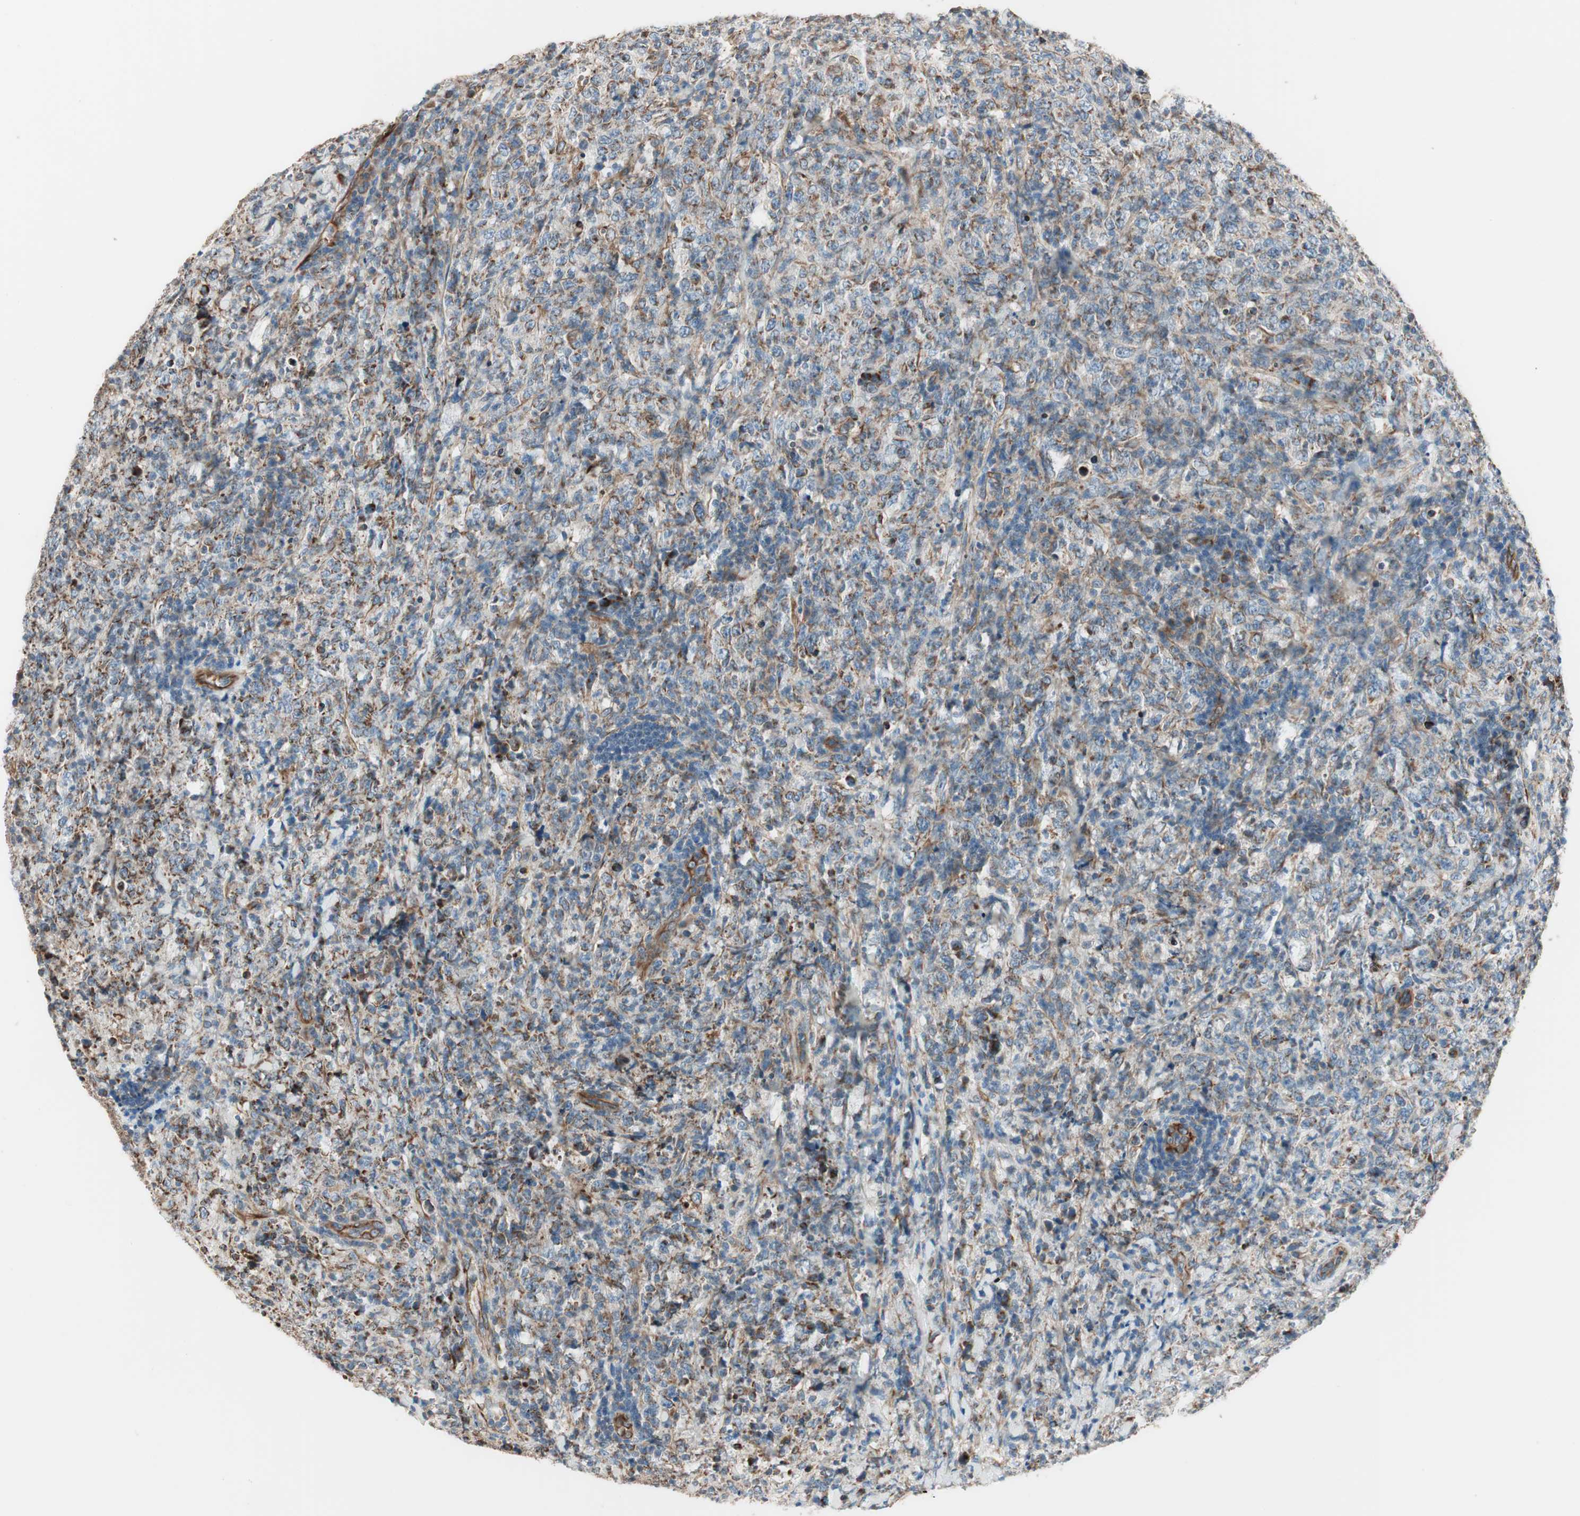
{"staining": {"intensity": "weak", "quantity": "<25%", "location": "cytoplasmic/membranous"}, "tissue": "lymphoma", "cell_type": "Tumor cells", "image_type": "cancer", "snomed": [{"axis": "morphology", "description": "Malignant lymphoma, non-Hodgkin's type, High grade"}, {"axis": "topography", "description": "Tonsil"}], "caption": "This is a histopathology image of IHC staining of malignant lymphoma, non-Hodgkin's type (high-grade), which shows no expression in tumor cells.", "gene": "SRCIN1", "patient": {"sex": "female", "age": 36}}